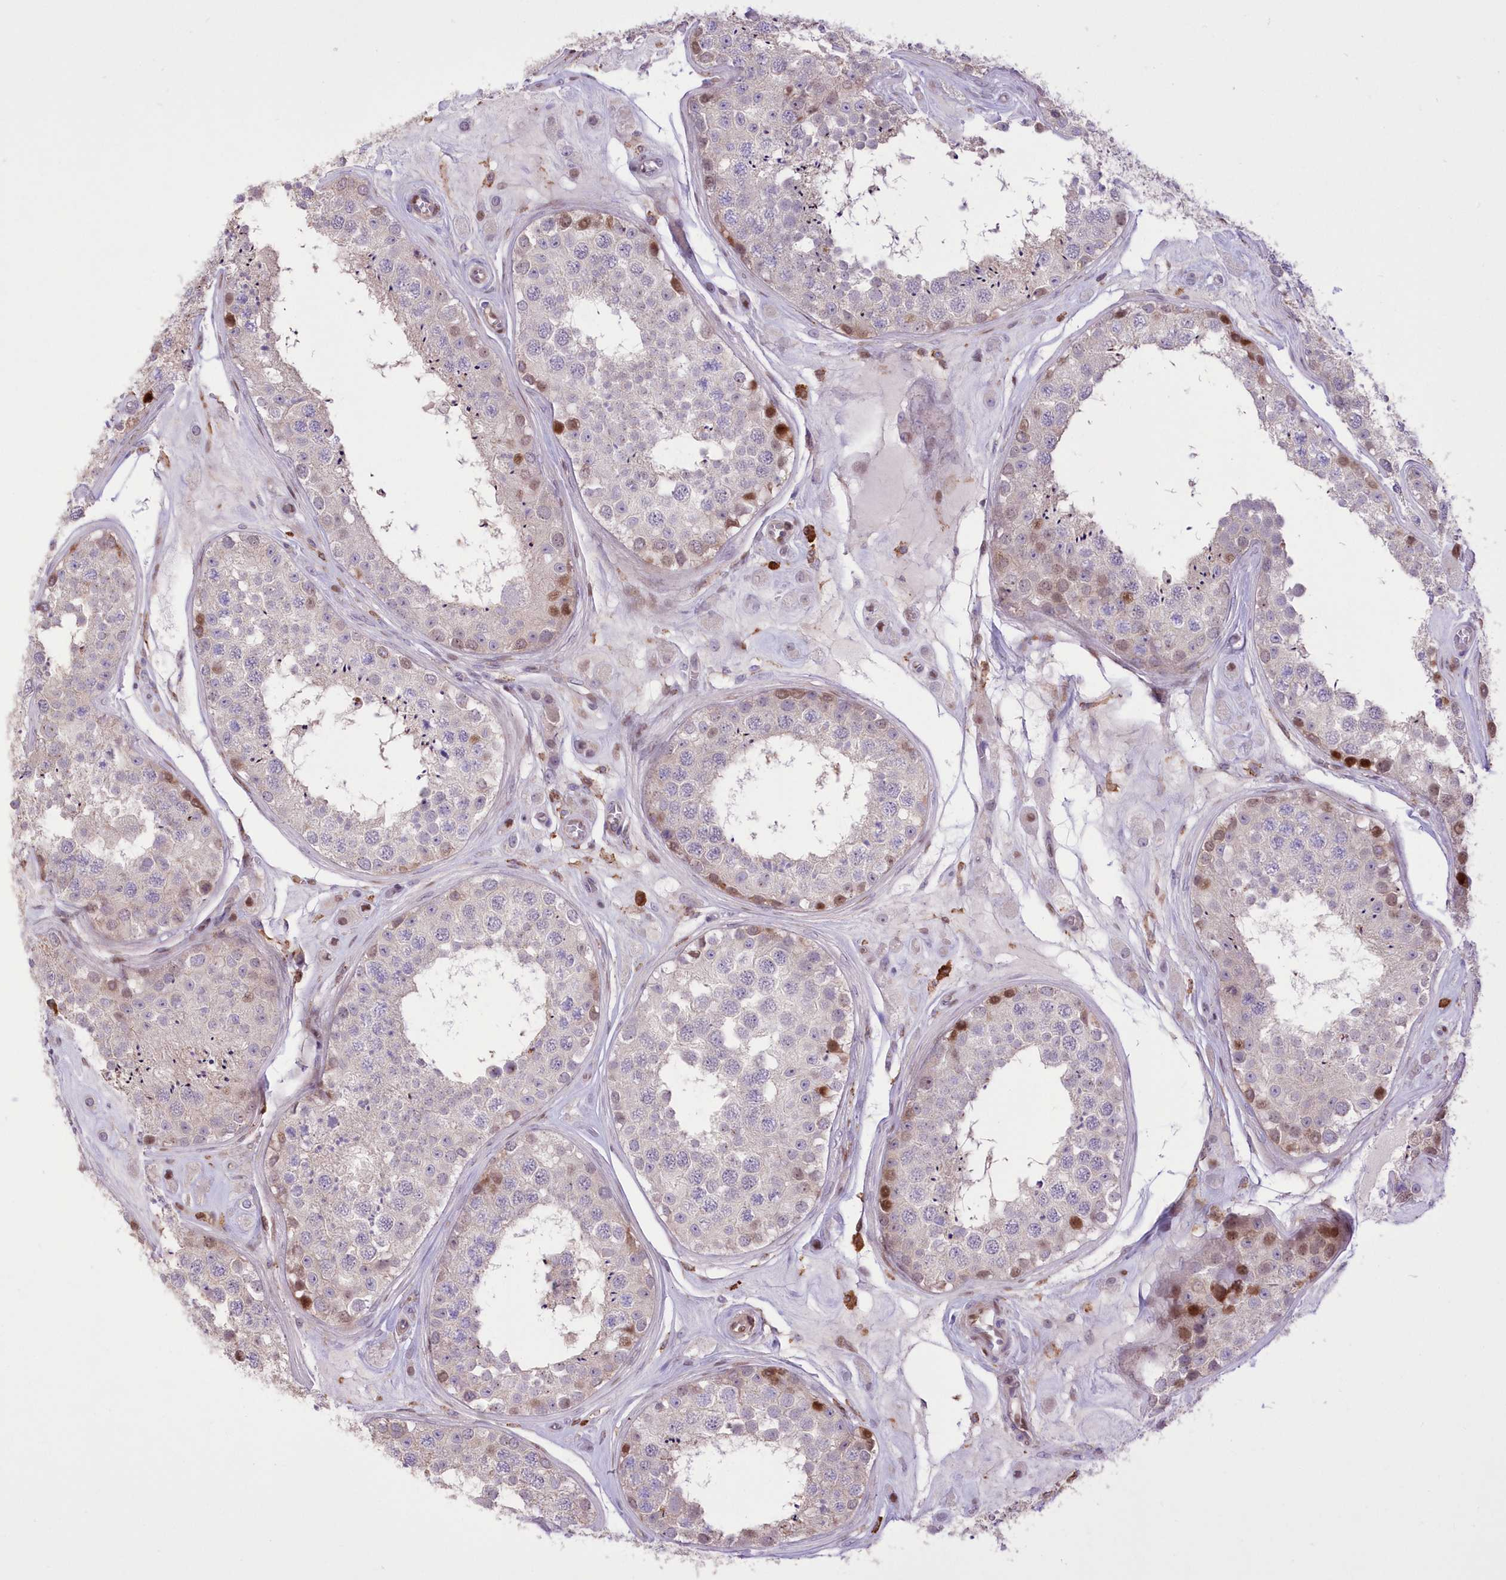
{"staining": {"intensity": "strong", "quantity": "<25%", "location": "nuclear"}, "tissue": "testis", "cell_type": "Cells in seminiferous ducts", "image_type": "normal", "snomed": [{"axis": "morphology", "description": "Normal tissue, NOS"}, {"axis": "topography", "description": "Testis"}], "caption": "The histopathology image demonstrates a brown stain indicating the presence of a protein in the nuclear of cells in seminiferous ducts in testis.", "gene": "RNPEPL1", "patient": {"sex": "male", "age": 25}}